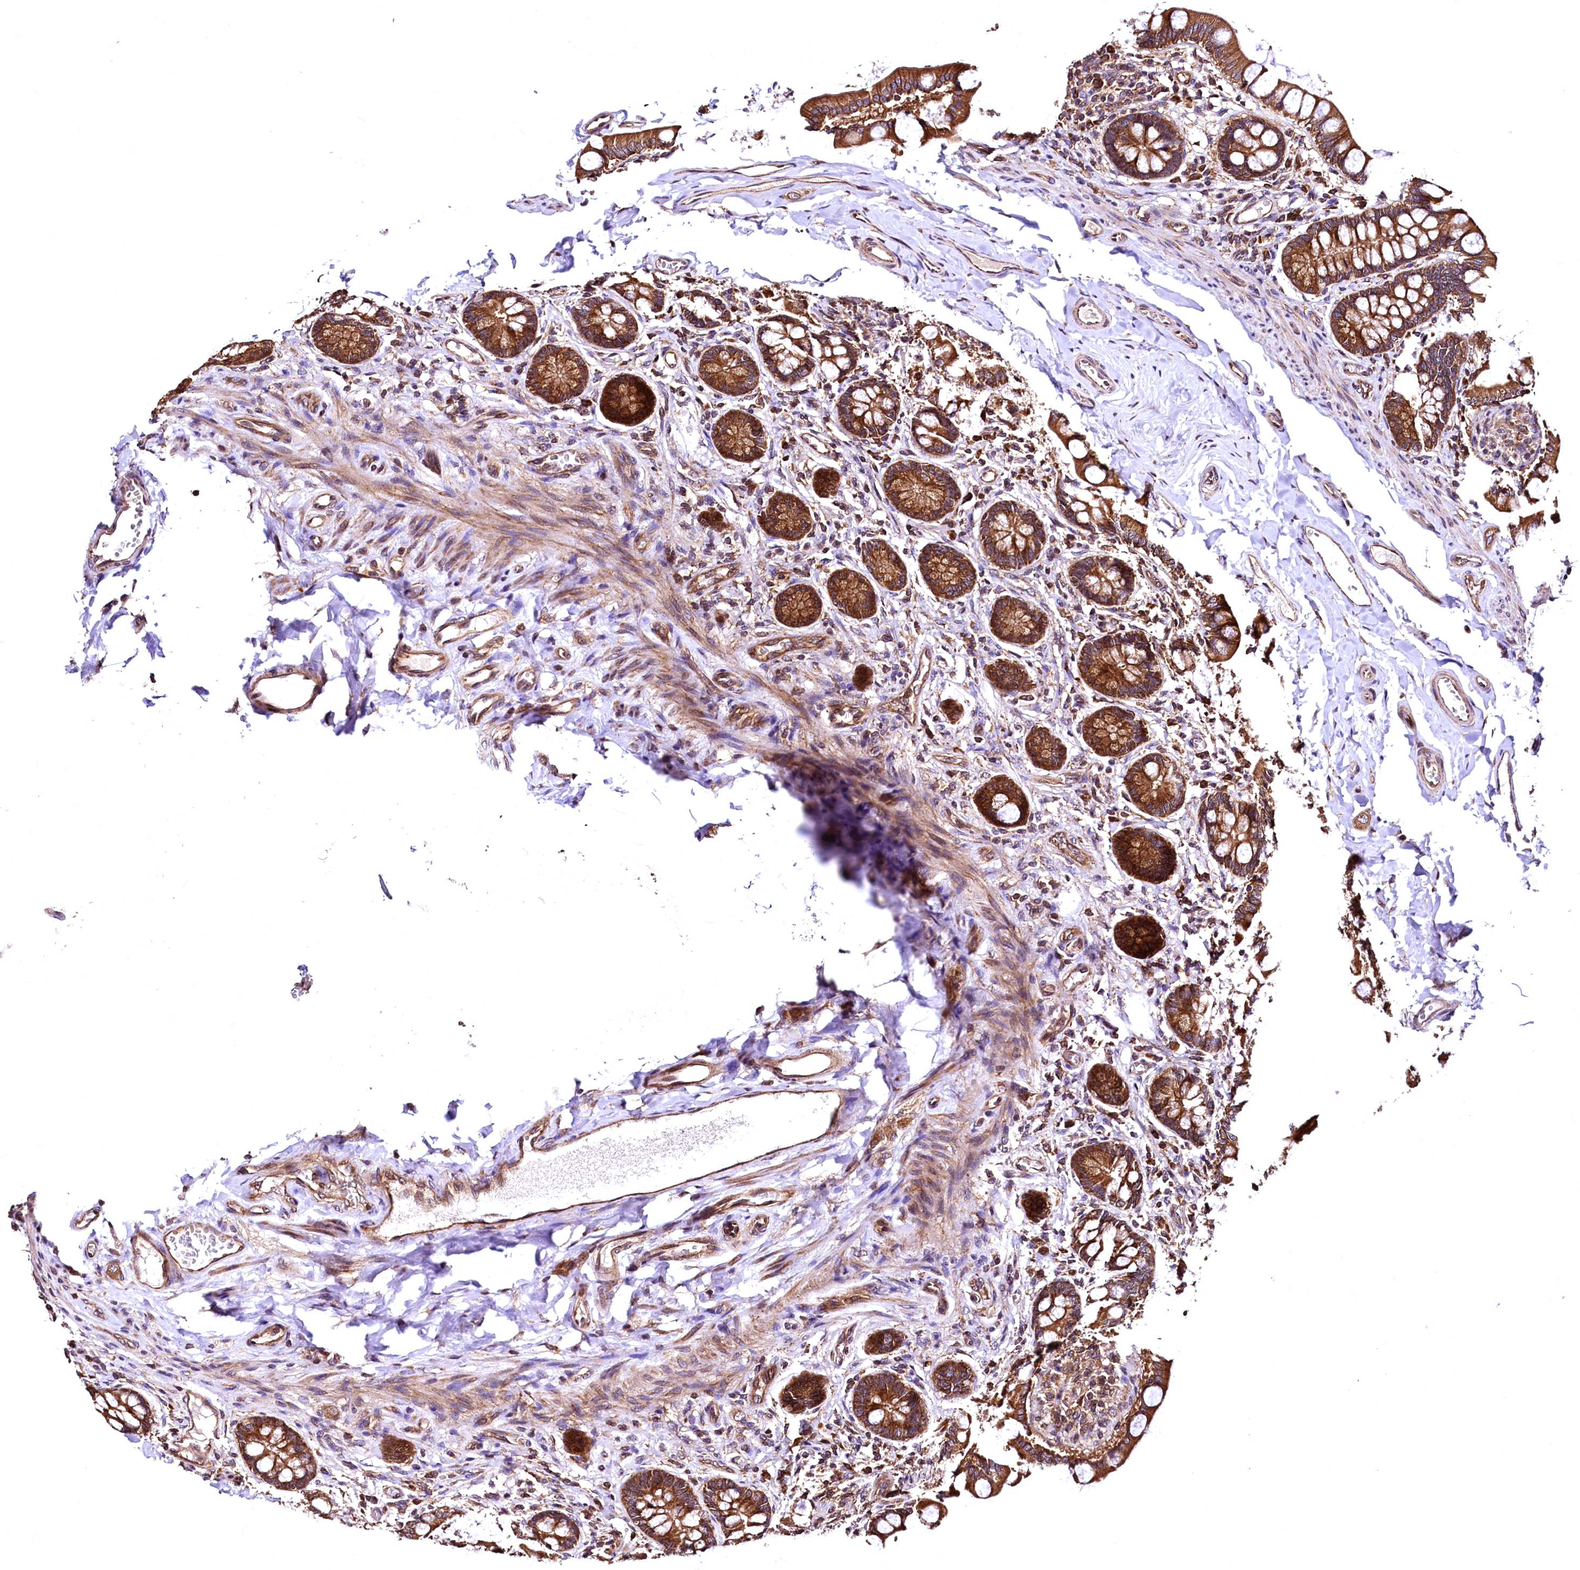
{"staining": {"intensity": "strong", "quantity": ">75%", "location": "cytoplasmic/membranous"}, "tissue": "small intestine", "cell_type": "Glandular cells", "image_type": "normal", "snomed": [{"axis": "morphology", "description": "Normal tissue, NOS"}, {"axis": "topography", "description": "Small intestine"}], "caption": "Glandular cells reveal strong cytoplasmic/membranous expression in approximately >75% of cells in unremarkable small intestine. The protein of interest is stained brown, and the nuclei are stained in blue (DAB IHC with brightfield microscopy, high magnification).", "gene": "LRSAM1", "patient": {"sex": "male", "age": 52}}